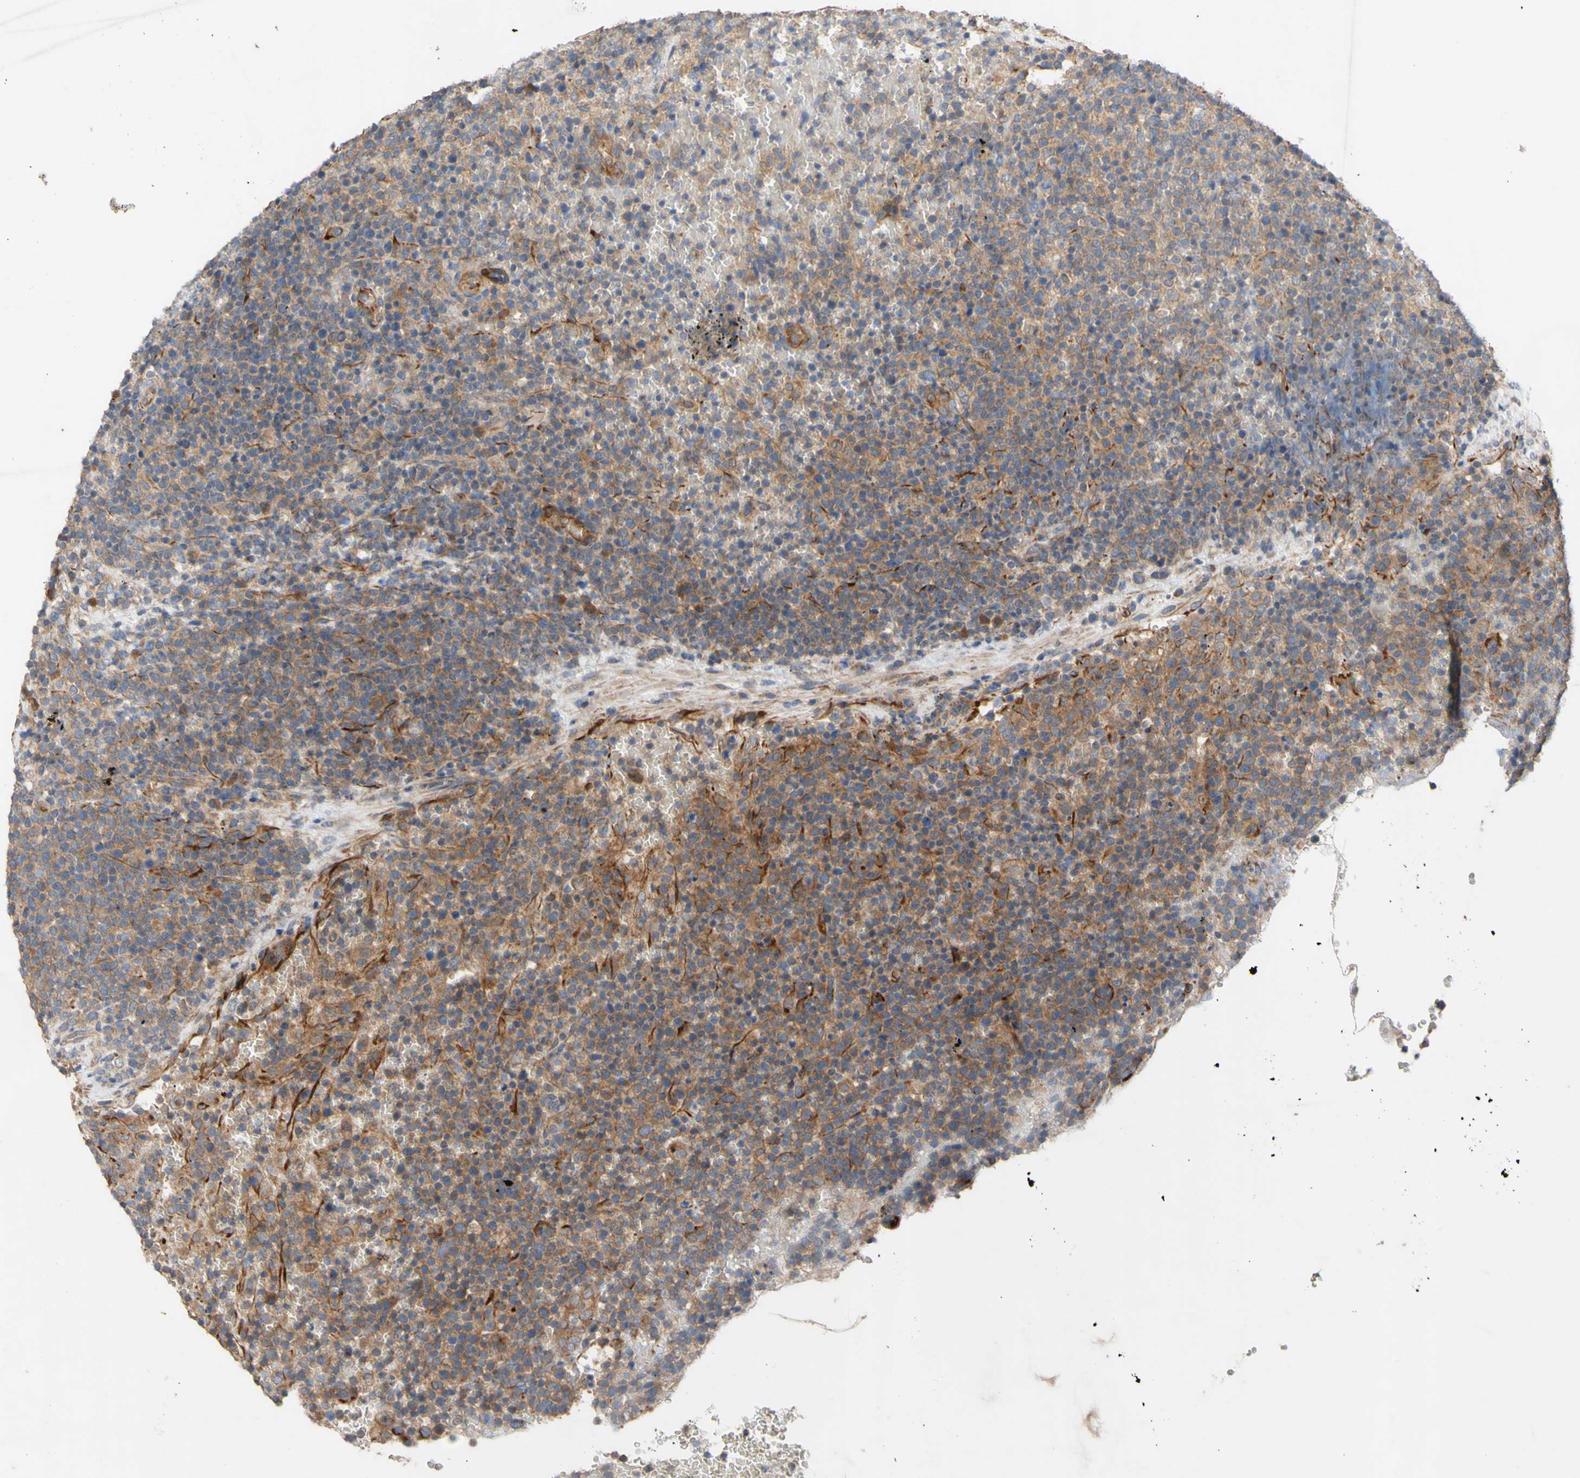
{"staining": {"intensity": "moderate", "quantity": ">75%", "location": "cytoplasmic/membranous"}, "tissue": "lymphoma", "cell_type": "Tumor cells", "image_type": "cancer", "snomed": [{"axis": "morphology", "description": "Malignant lymphoma, non-Hodgkin's type, High grade"}, {"axis": "topography", "description": "Lymph node"}], "caption": "A micrograph of human high-grade malignant lymphoma, non-Hodgkin's type stained for a protein demonstrates moderate cytoplasmic/membranous brown staining in tumor cells.", "gene": "EIF2S3", "patient": {"sex": "male", "age": 61}}